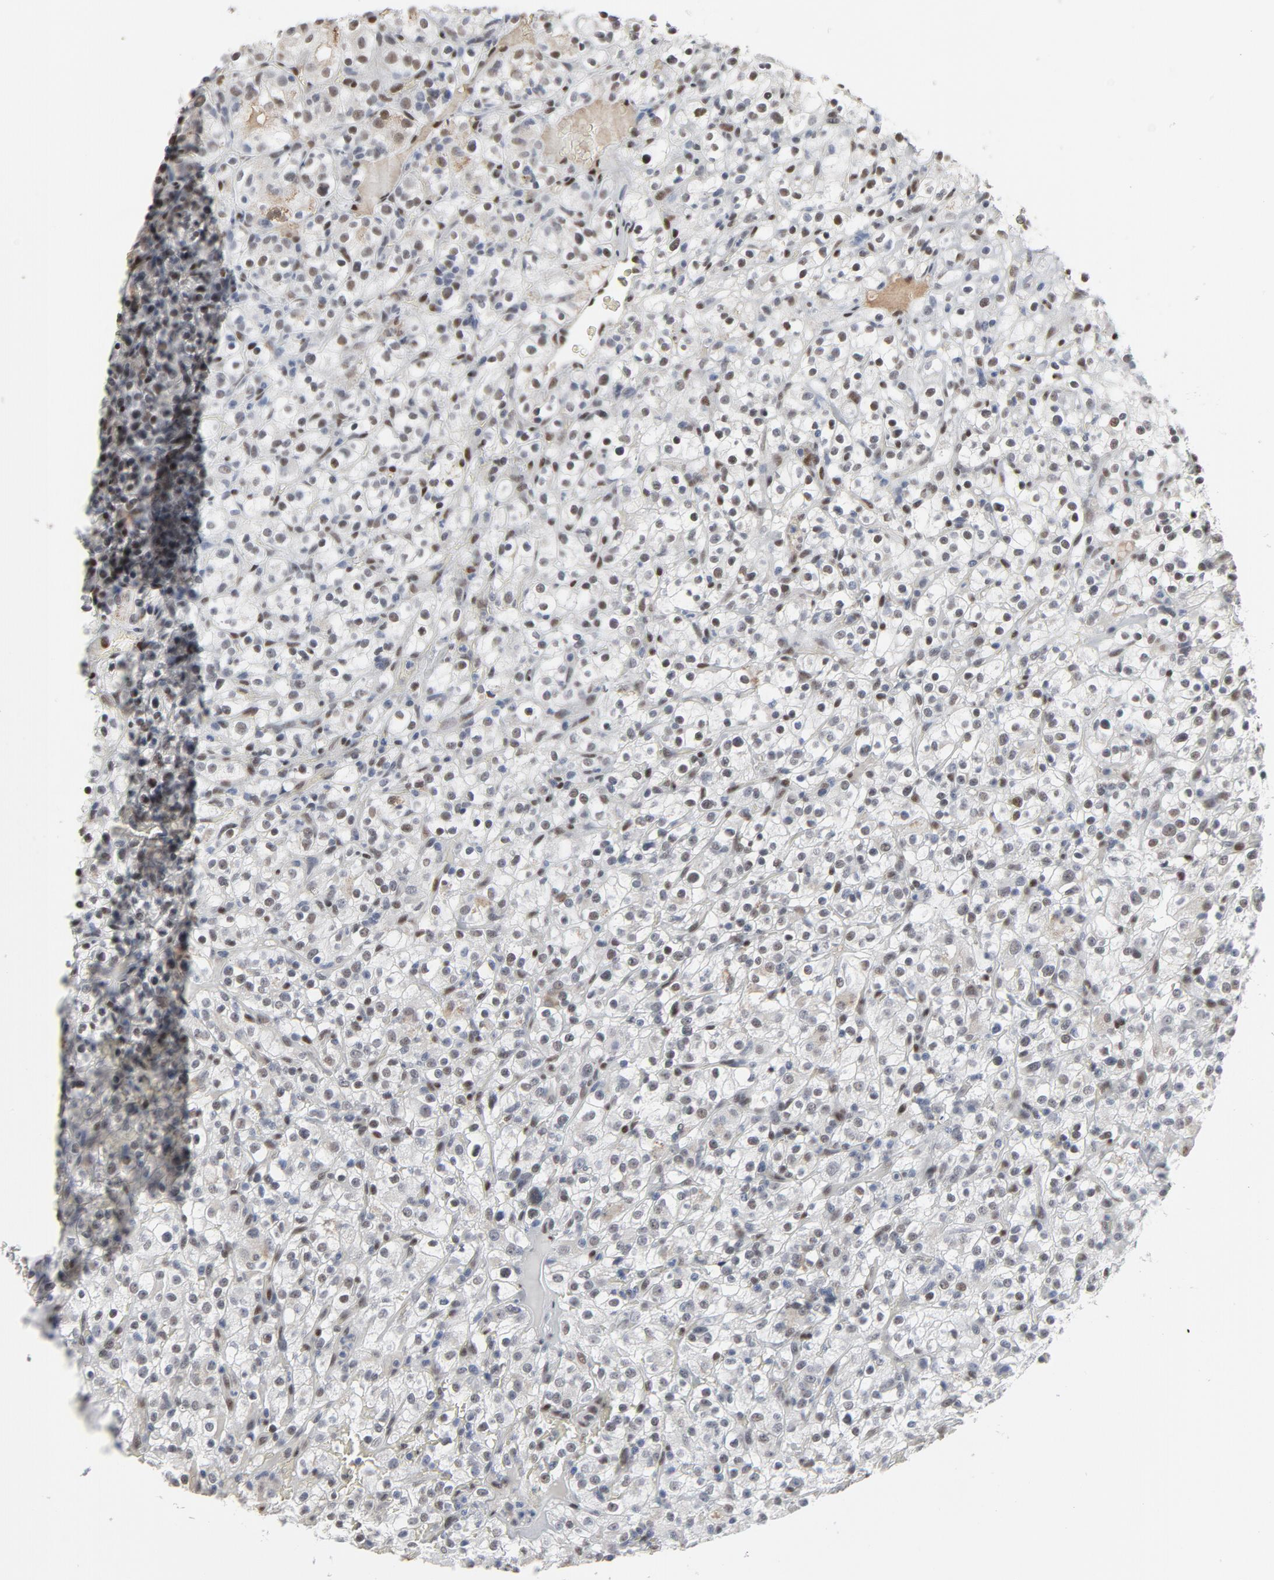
{"staining": {"intensity": "negative", "quantity": "none", "location": "none"}, "tissue": "renal cancer", "cell_type": "Tumor cells", "image_type": "cancer", "snomed": [{"axis": "morphology", "description": "Normal tissue, NOS"}, {"axis": "morphology", "description": "Adenocarcinoma, NOS"}, {"axis": "topography", "description": "Kidney"}], "caption": "IHC photomicrograph of renal adenocarcinoma stained for a protein (brown), which shows no positivity in tumor cells.", "gene": "ATF7", "patient": {"sex": "female", "age": 72}}